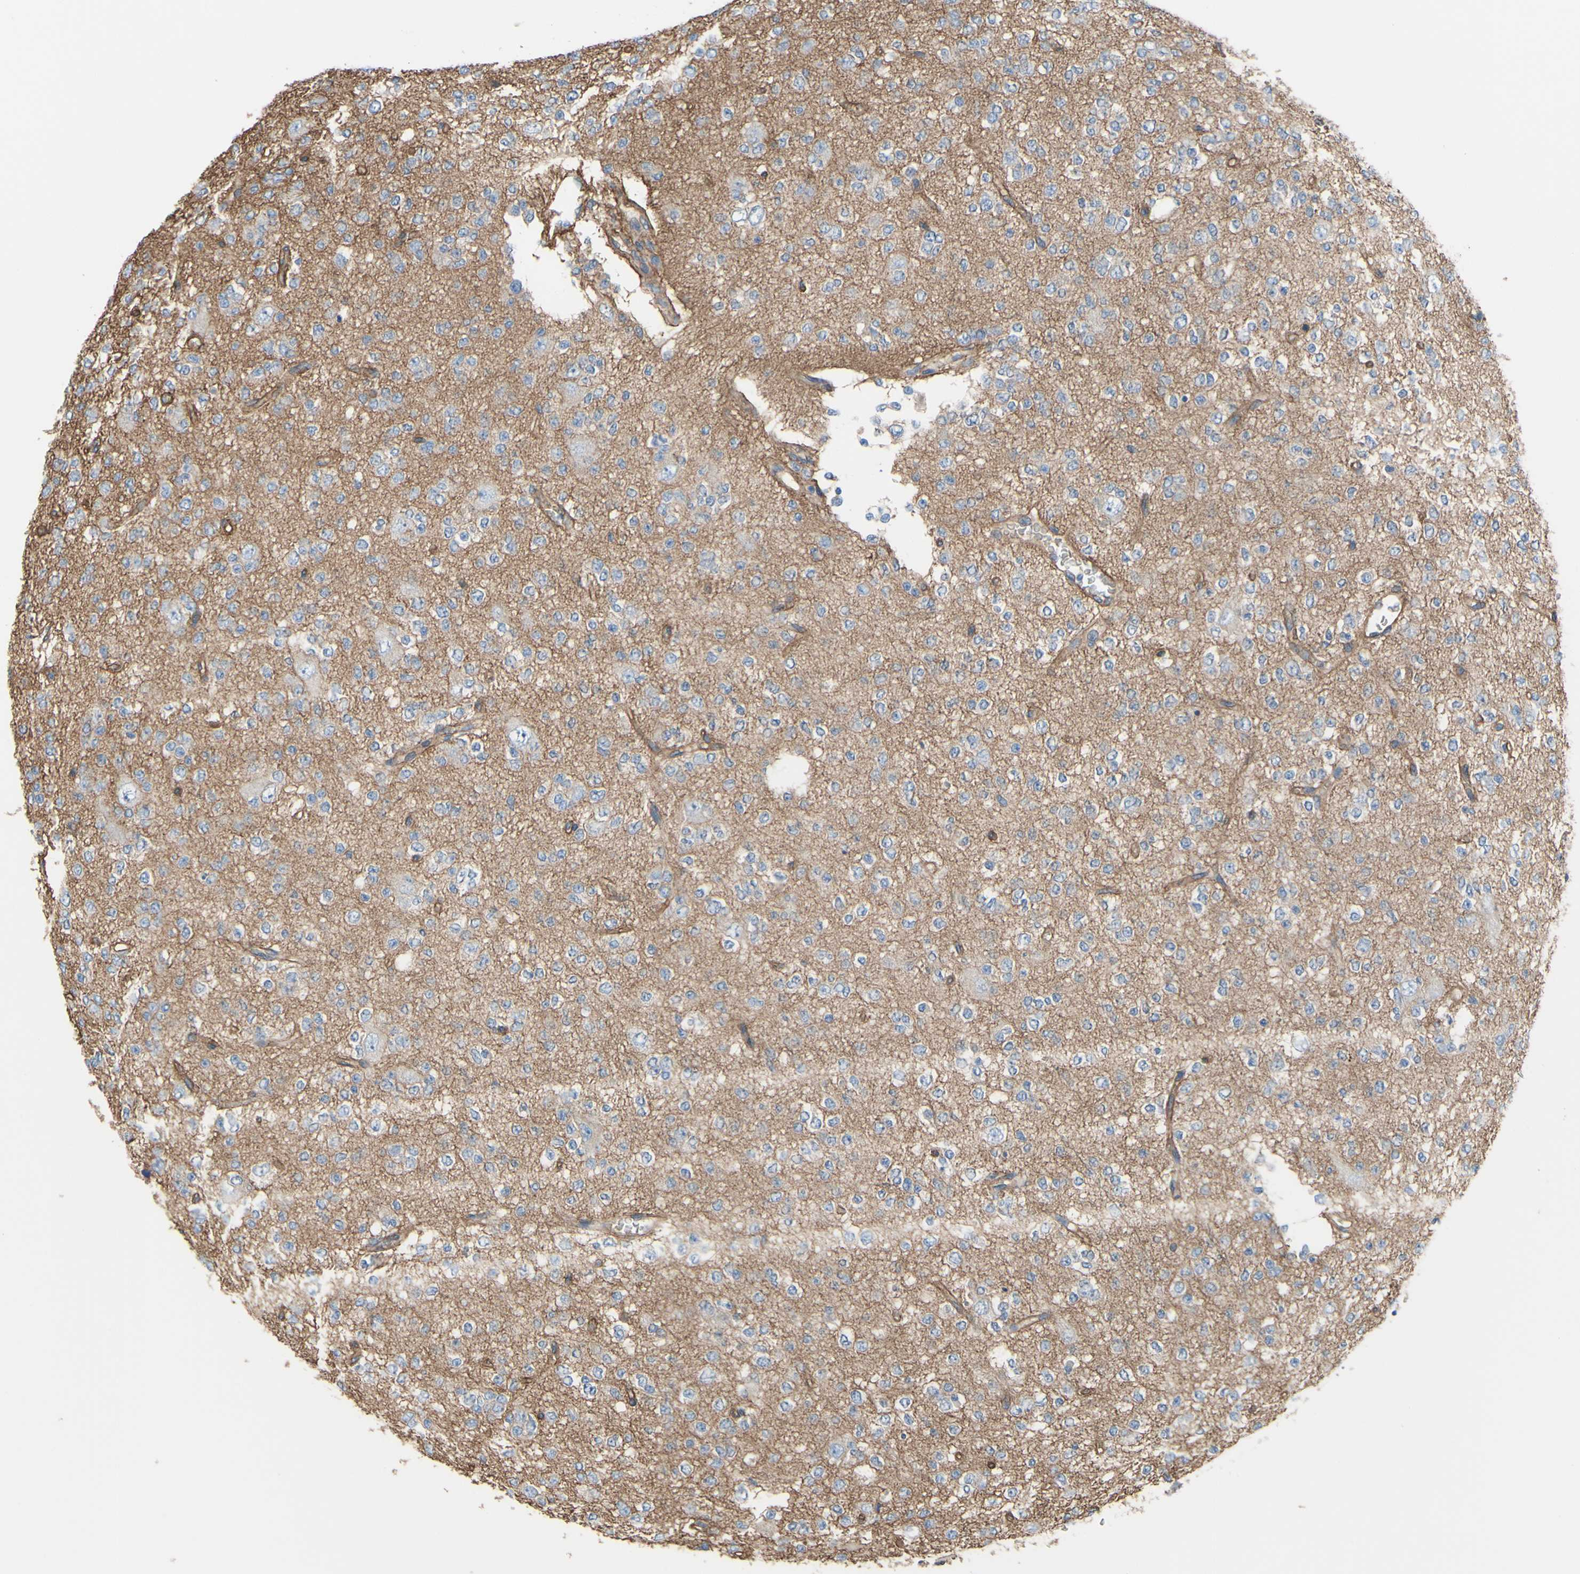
{"staining": {"intensity": "negative", "quantity": "none", "location": "none"}, "tissue": "glioma", "cell_type": "Tumor cells", "image_type": "cancer", "snomed": [{"axis": "morphology", "description": "Glioma, malignant, Low grade"}, {"axis": "topography", "description": "Brain"}], "caption": "High magnification brightfield microscopy of glioma stained with DAB (brown) and counterstained with hematoxylin (blue): tumor cells show no significant positivity.", "gene": "TPBG", "patient": {"sex": "male", "age": 38}}